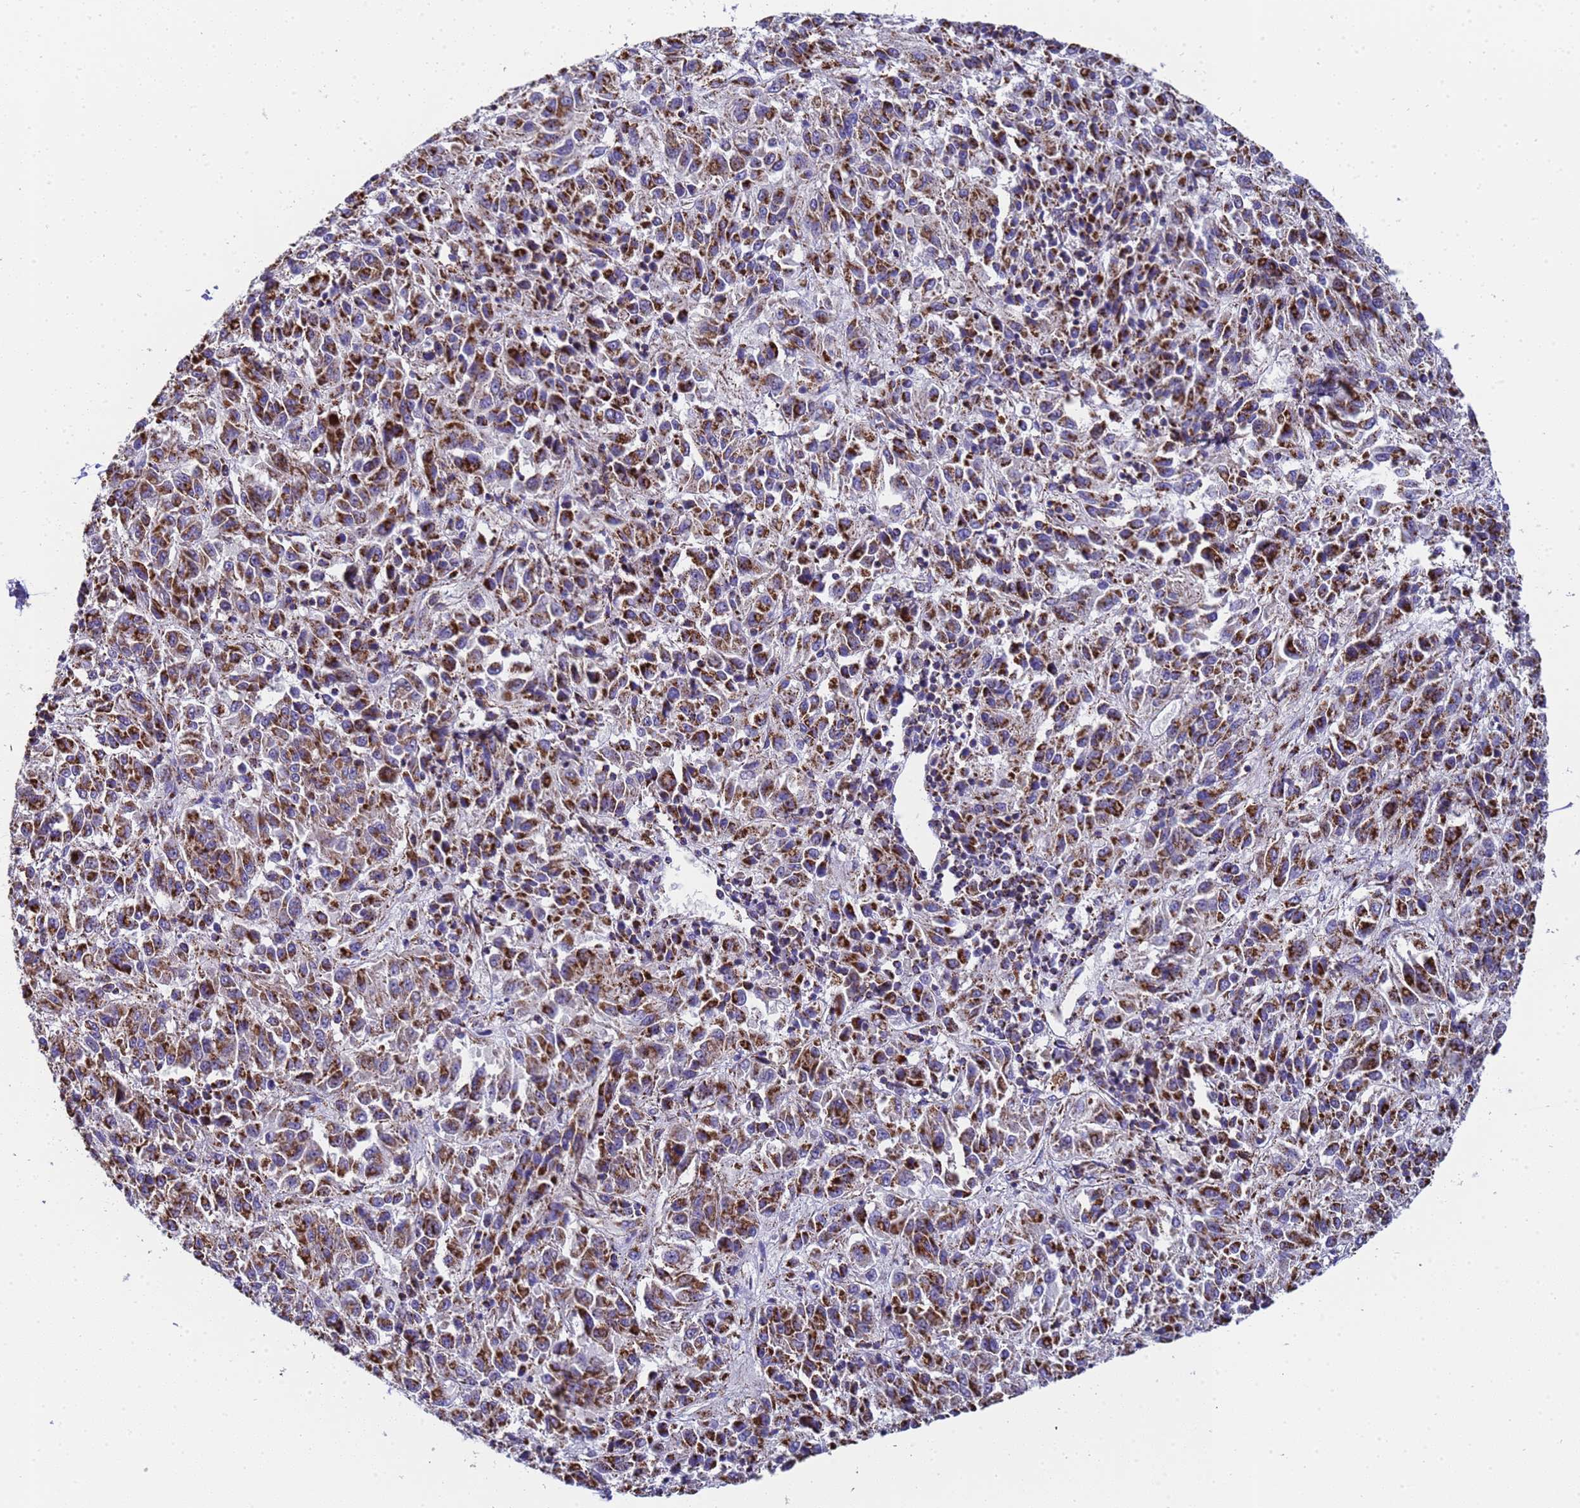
{"staining": {"intensity": "strong", "quantity": ">75%", "location": "cytoplasmic/membranous"}, "tissue": "melanoma", "cell_type": "Tumor cells", "image_type": "cancer", "snomed": [{"axis": "morphology", "description": "Malignant melanoma, Metastatic site"}, {"axis": "topography", "description": "Lung"}], "caption": "Protein expression by immunohistochemistry exhibits strong cytoplasmic/membranous expression in approximately >75% of tumor cells in melanoma.", "gene": "MRPS12", "patient": {"sex": "male", "age": 64}}